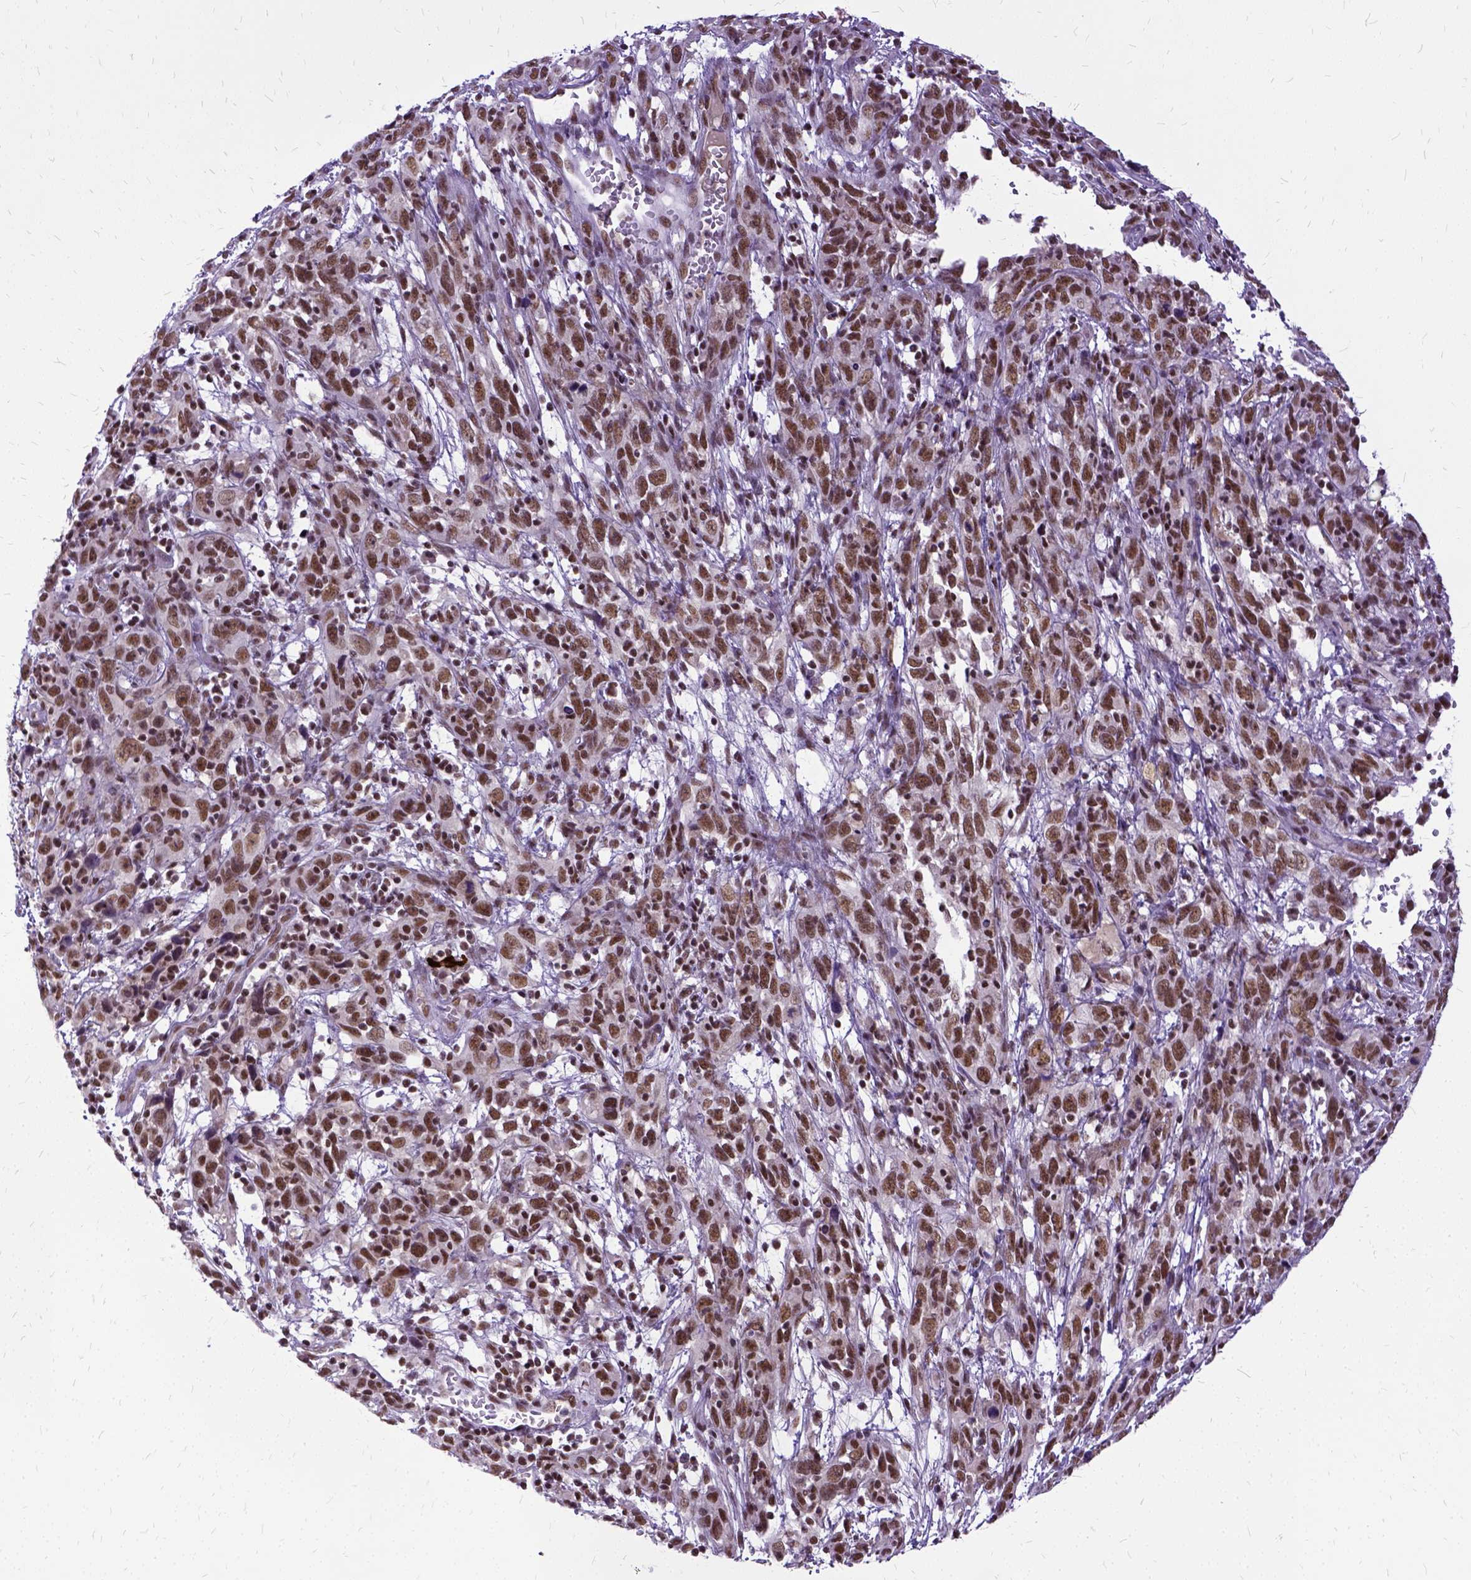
{"staining": {"intensity": "moderate", "quantity": ">75%", "location": "nuclear"}, "tissue": "cervical cancer", "cell_type": "Tumor cells", "image_type": "cancer", "snomed": [{"axis": "morphology", "description": "Adenocarcinoma, NOS"}, {"axis": "topography", "description": "Cervix"}], "caption": "This is a photomicrograph of immunohistochemistry (IHC) staining of cervical adenocarcinoma, which shows moderate staining in the nuclear of tumor cells.", "gene": "SETD1A", "patient": {"sex": "female", "age": 40}}